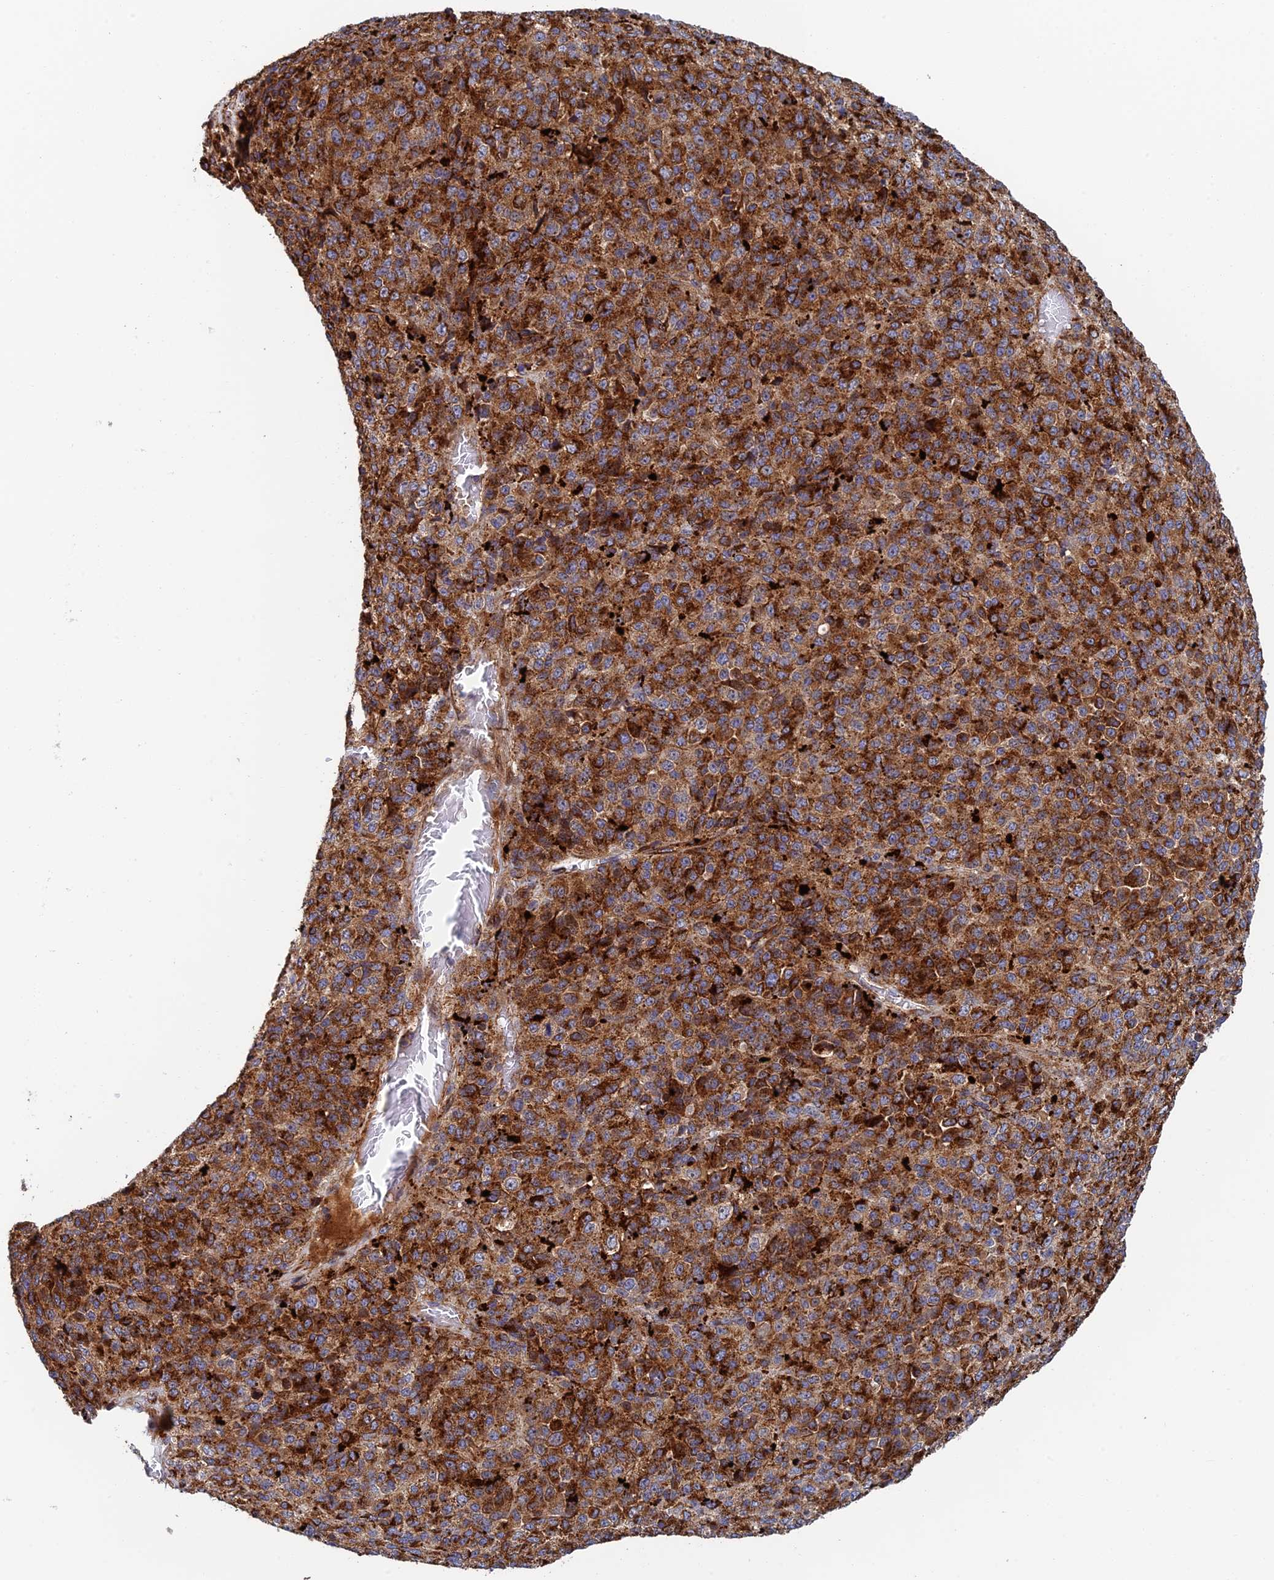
{"staining": {"intensity": "strong", "quantity": ">75%", "location": "cytoplasmic/membranous"}, "tissue": "melanoma", "cell_type": "Tumor cells", "image_type": "cancer", "snomed": [{"axis": "morphology", "description": "Malignant melanoma, Metastatic site"}, {"axis": "topography", "description": "Brain"}], "caption": "This is an image of IHC staining of malignant melanoma (metastatic site), which shows strong staining in the cytoplasmic/membranous of tumor cells.", "gene": "PPP2R3C", "patient": {"sex": "female", "age": 56}}